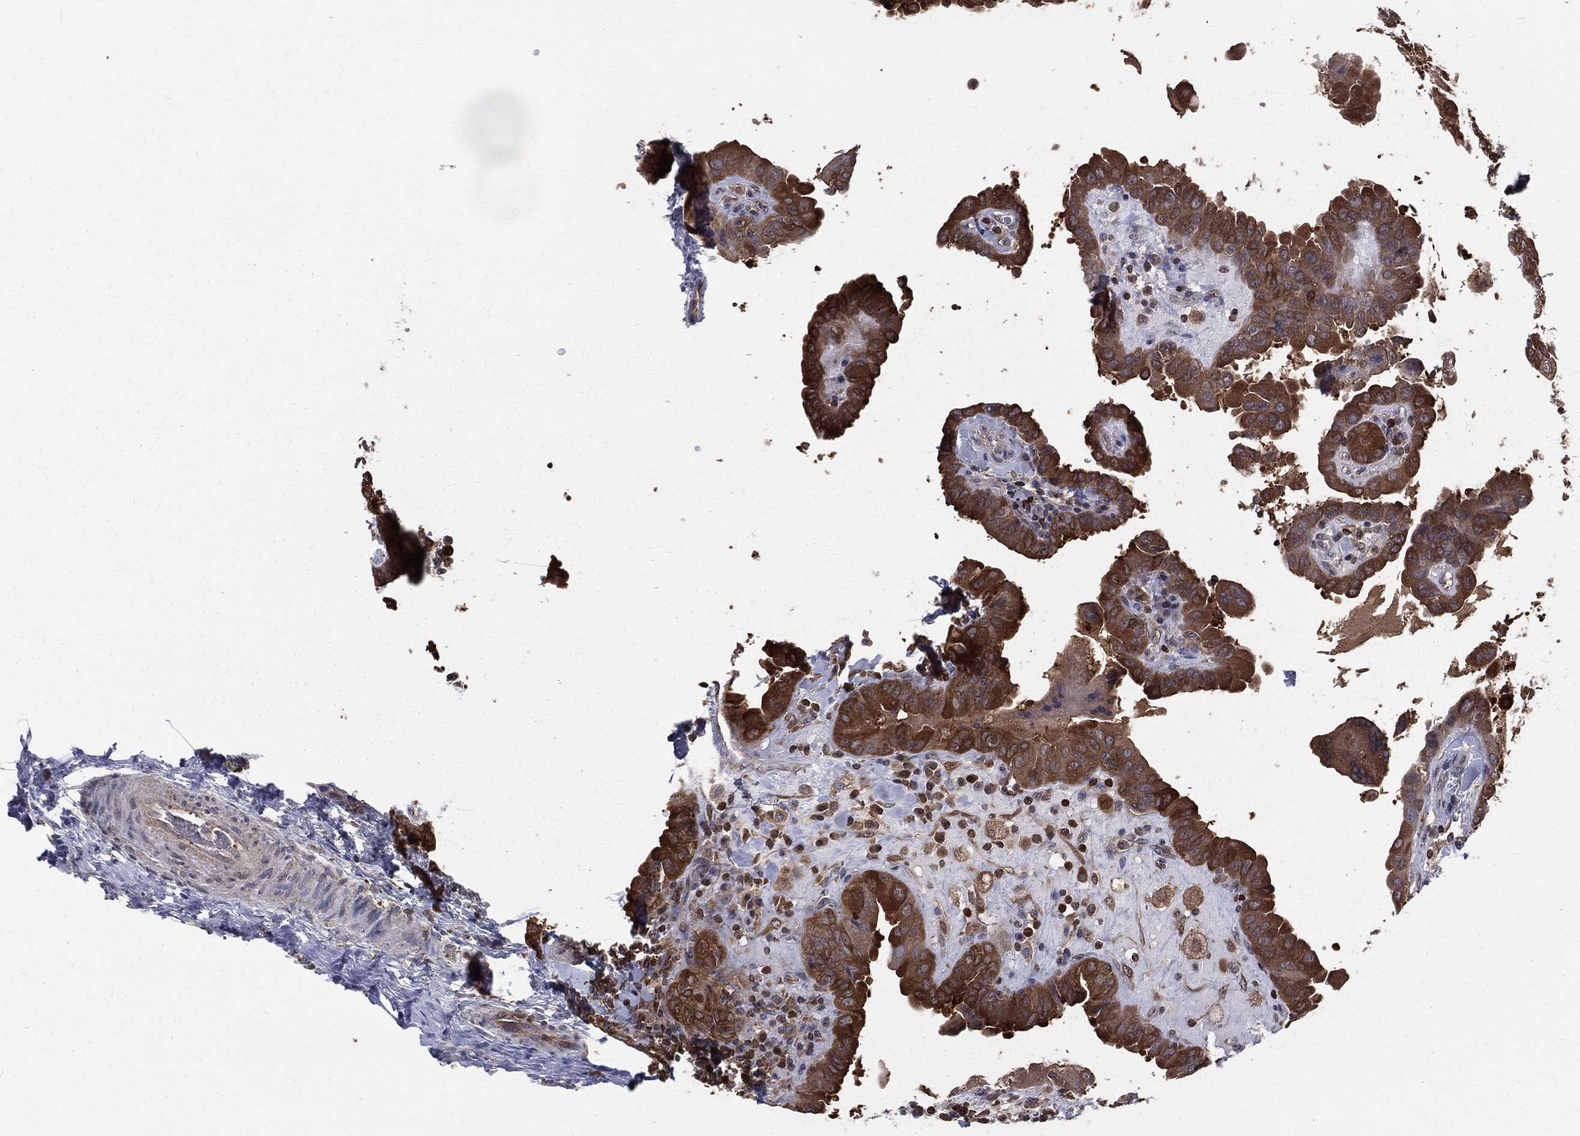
{"staining": {"intensity": "strong", "quantity": ">75%", "location": "cytoplasmic/membranous"}, "tissue": "thyroid cancer", "cell_type": "Tumor cells", "image_type": "cancer", "snomed": [{"axis": "morphology", "description": "Papillary adenocarcinoma, NOS"}, {"axis": "topography", "description": "Thyroid gland"}], "caption": "Strong cytoplasmic/membranous positivity for a protein is identified in about >75% of tumor cells of papillary adenocarcinoma (thyroid) using immunohistochemistry (IHC).", "gene": "TBC1D2", "patient": {"sex": "female", "age": 37}}